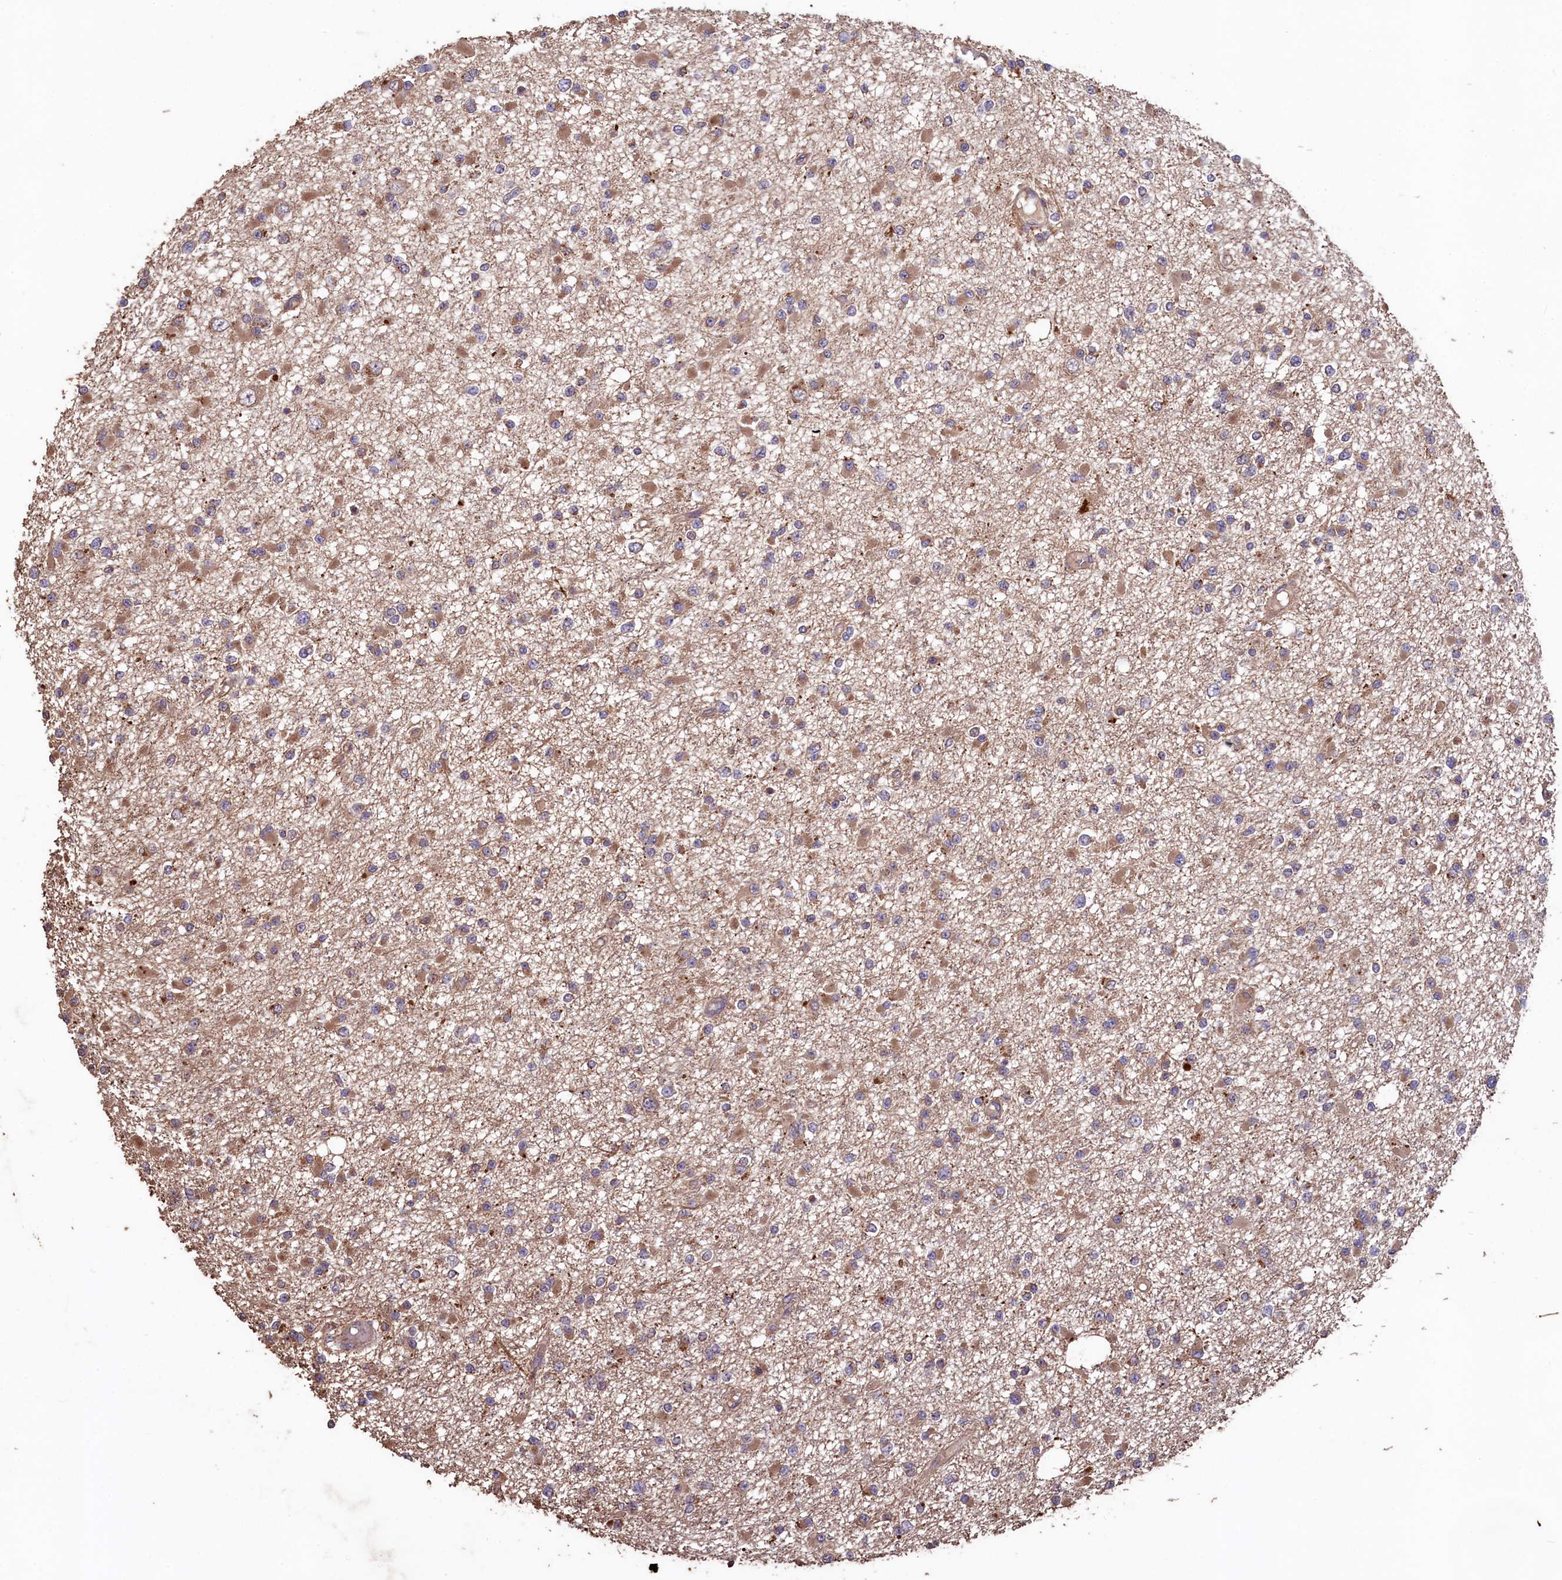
{"staining": {"intensity": "weak", "quantity": "25%-75%", "location": "cytoplasmic/membranous"}, "tissue": "glioma", "cell_type": "Tumor cells", "image_type": "cancer", "snomed": [{"axis": "morphology", "description": "Glioma, malignant, Low grade"}, {"axis": "topography", "description": "Brain"}], "caption": "A micrograph showing weak cytoplasmic/membranous expression in about 25%-75% of tumor cells in malignant glioma (low-grade), as visualized by brown immunohistochemical staining.", "gene": "TMEM98", "patient": {"sex": "female", "age": 22}}